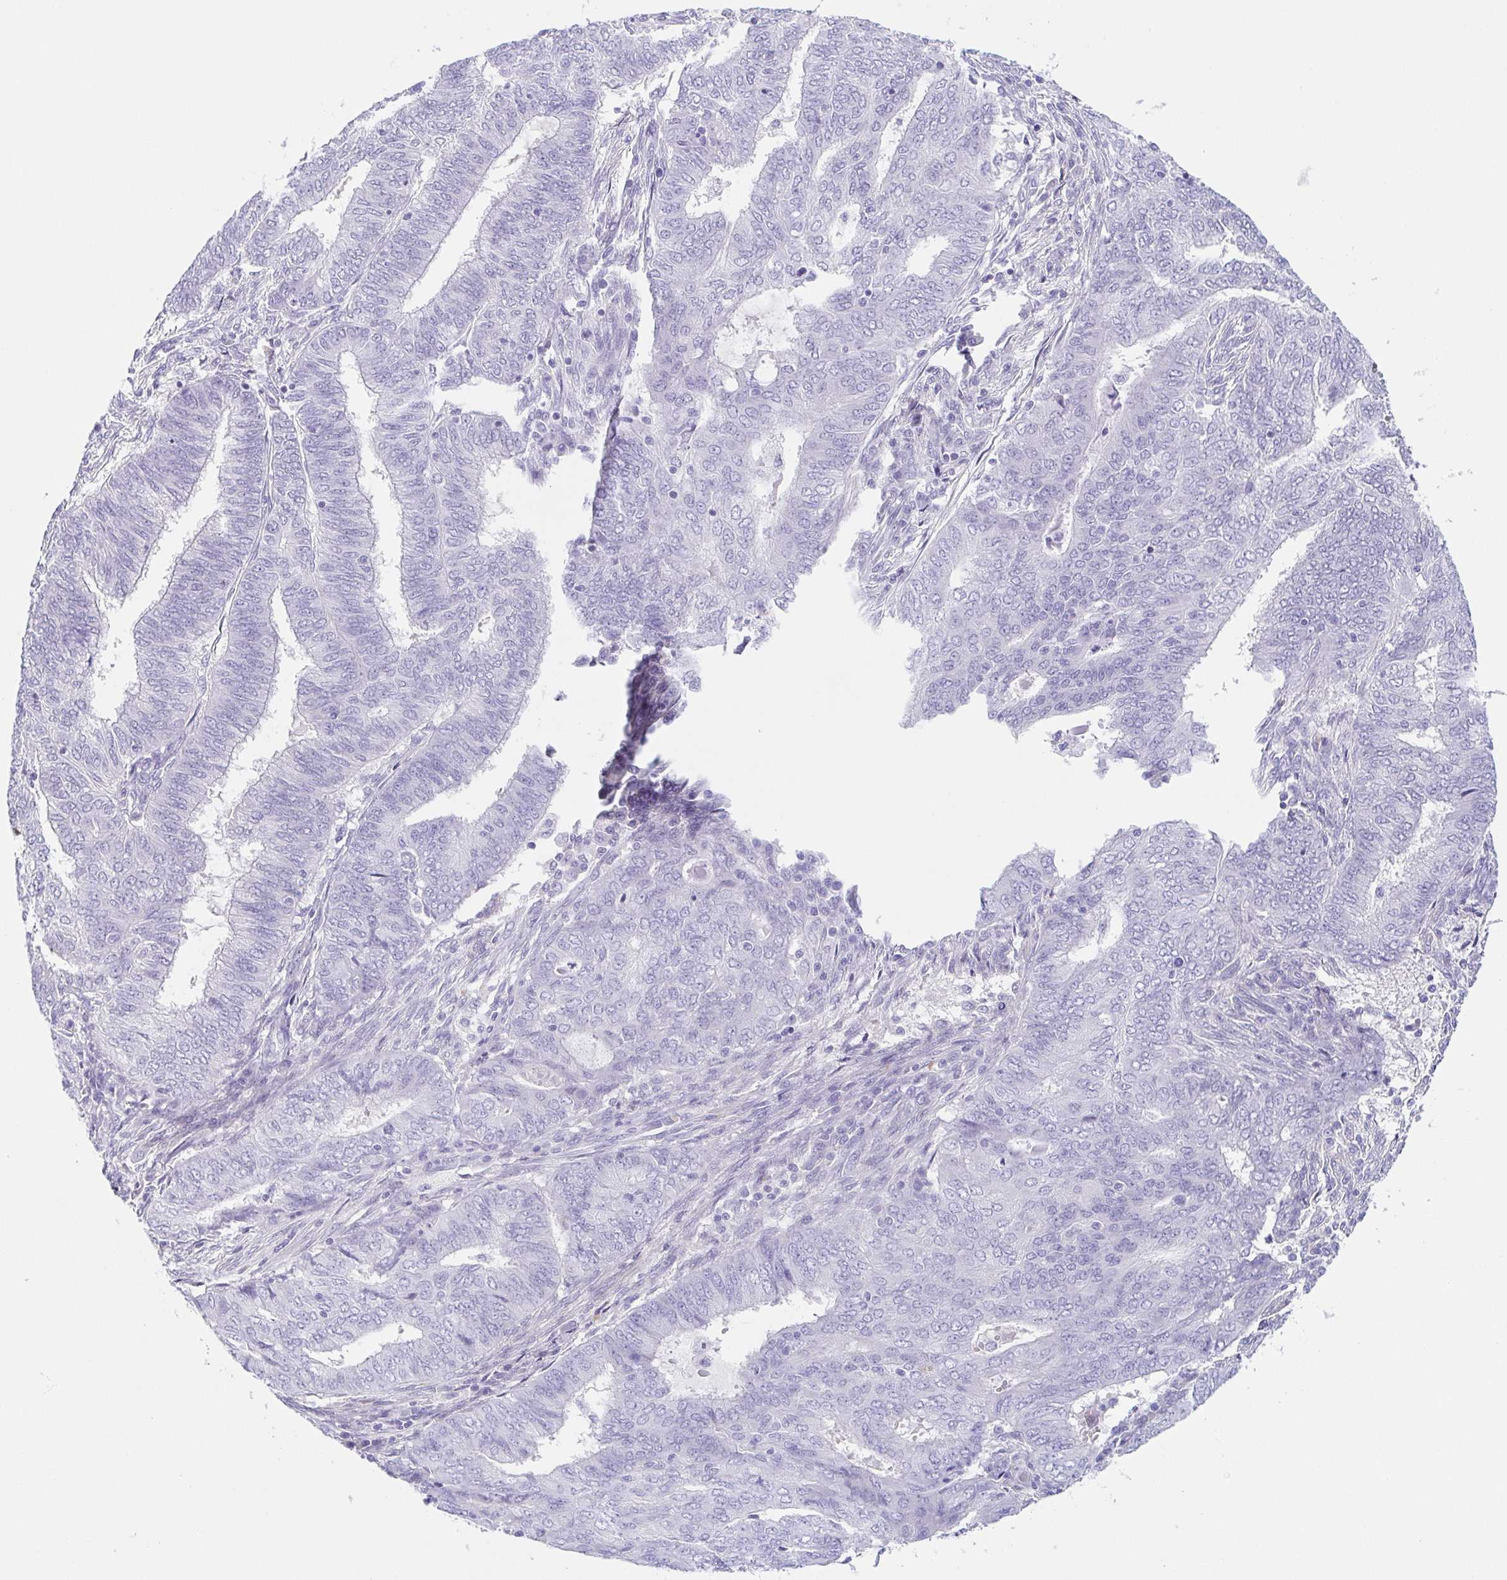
{"staining": {"intensity": "negative", "quantity": "none", "location": "none"}, "tissue": "endometrial cancer", "cell_type": "Tumor cells", "image_type": "cancer", "snomed": [{"axis": "morphology", "description": "Adenocarcinoma, NOS"}, {"axis": "topography", "description": "Endometrium"}], "caption": "Immunohistochemistry photomicrograph of neoplastic tissue: human endometrial adenocarcinoma stained with DAB reveals no significant protein staining in tumor cells.", "gene": "TAGLN3", "patient": {"sex": "female", "age": 62}}